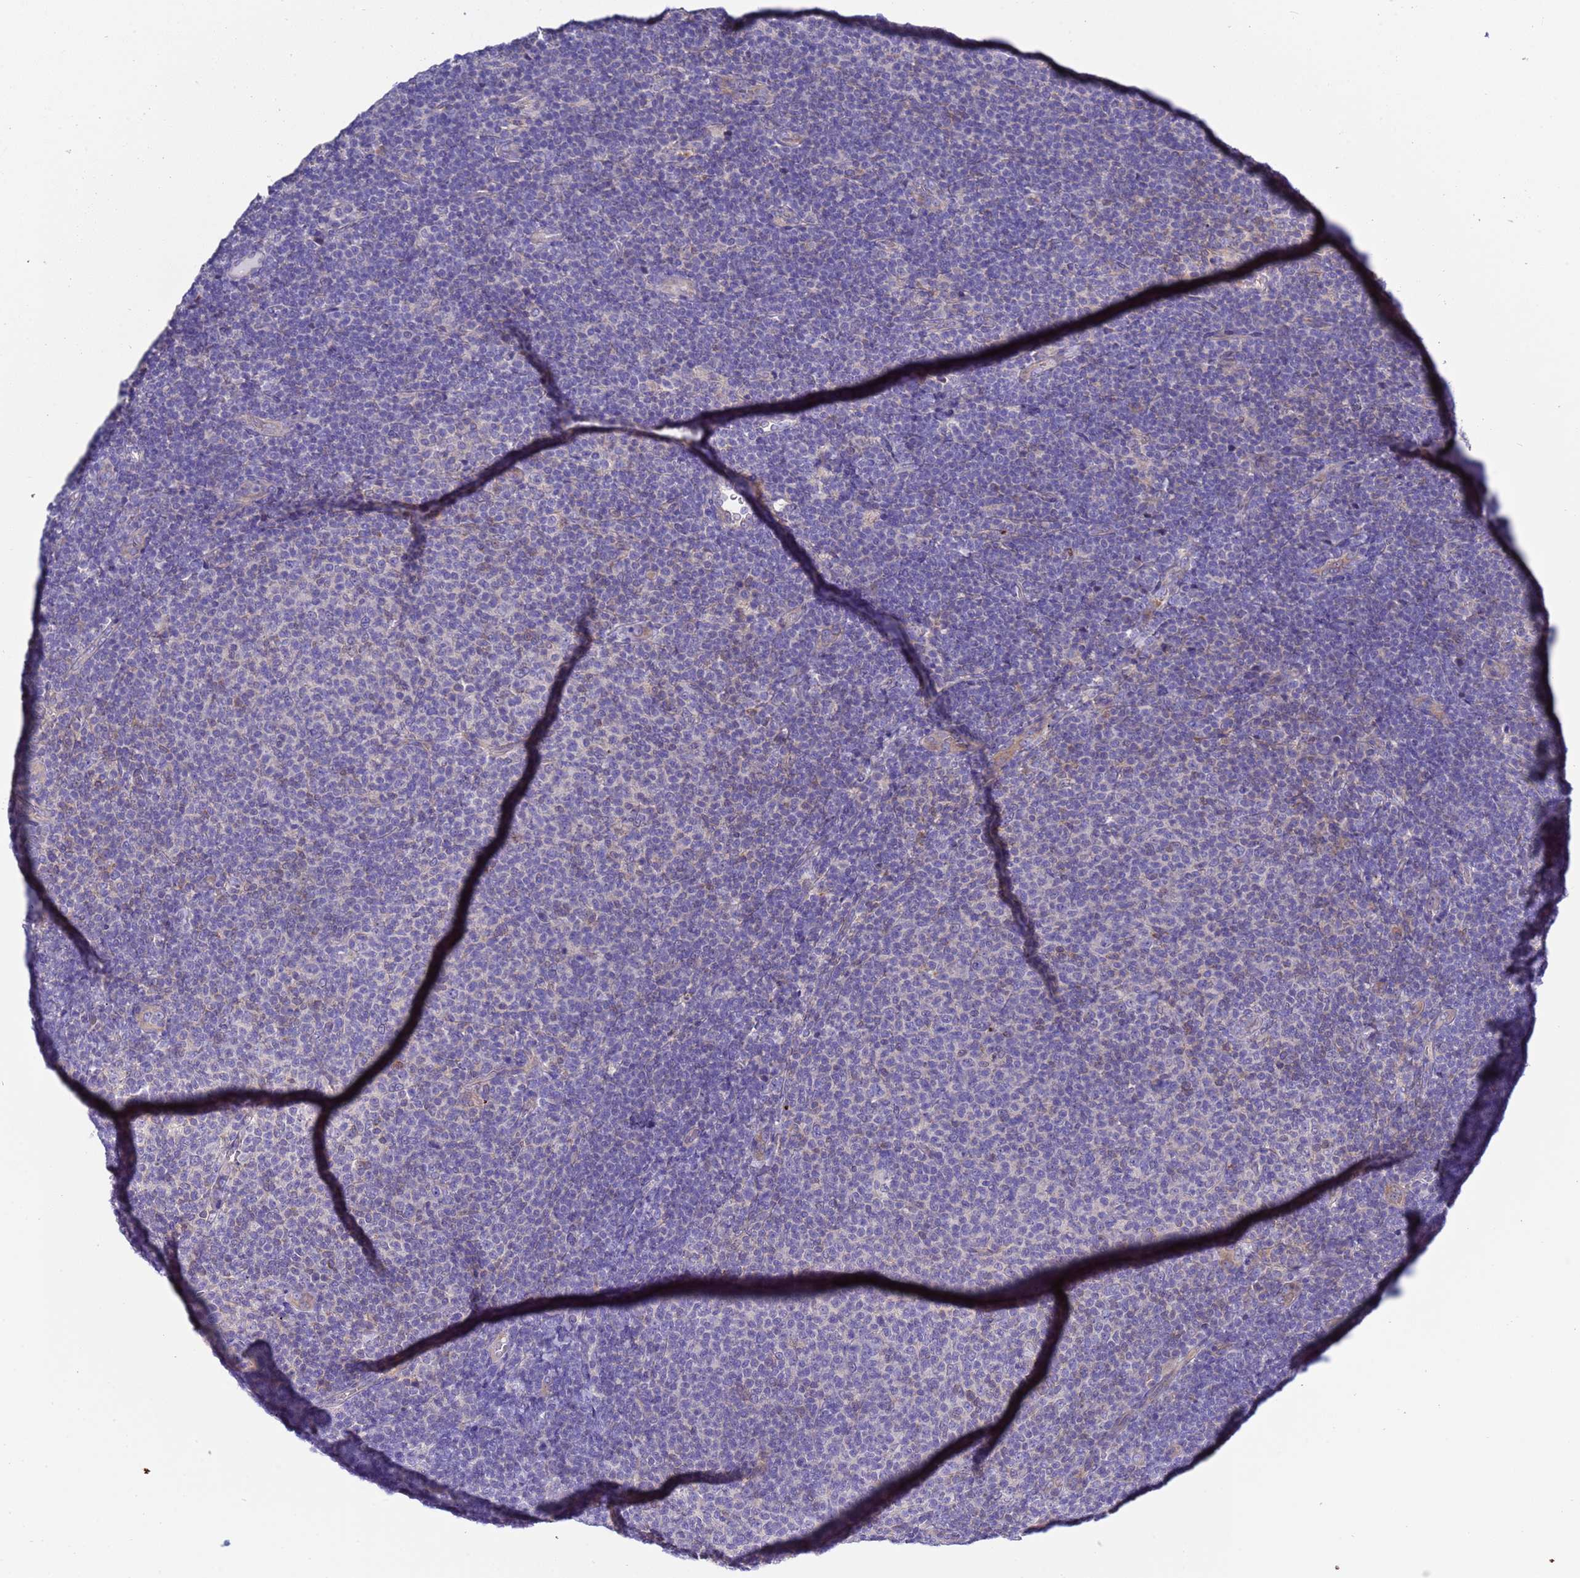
{"staining": {"intensity": "negative", "quantity": "none", "location": "none"}, "tissue": "lymphoma", "cell_type": "Tumor cells", "image_type": "cancer", "snomed": [{"axis": "morphology", "description": "Malignant lymphoma, non-Hodgkin's type, Low grade"}, {"axis": "topography", "description": "Lymph node"}], "caption": "IHC micrograph of neoplastic tissue: lymphoma stained with DAB (3,3'-diaminobenzidine) shows no significant protein expression in tumor cells.", "gene": "RC3H2", "patient": {"sex": "male", "age": 66}}